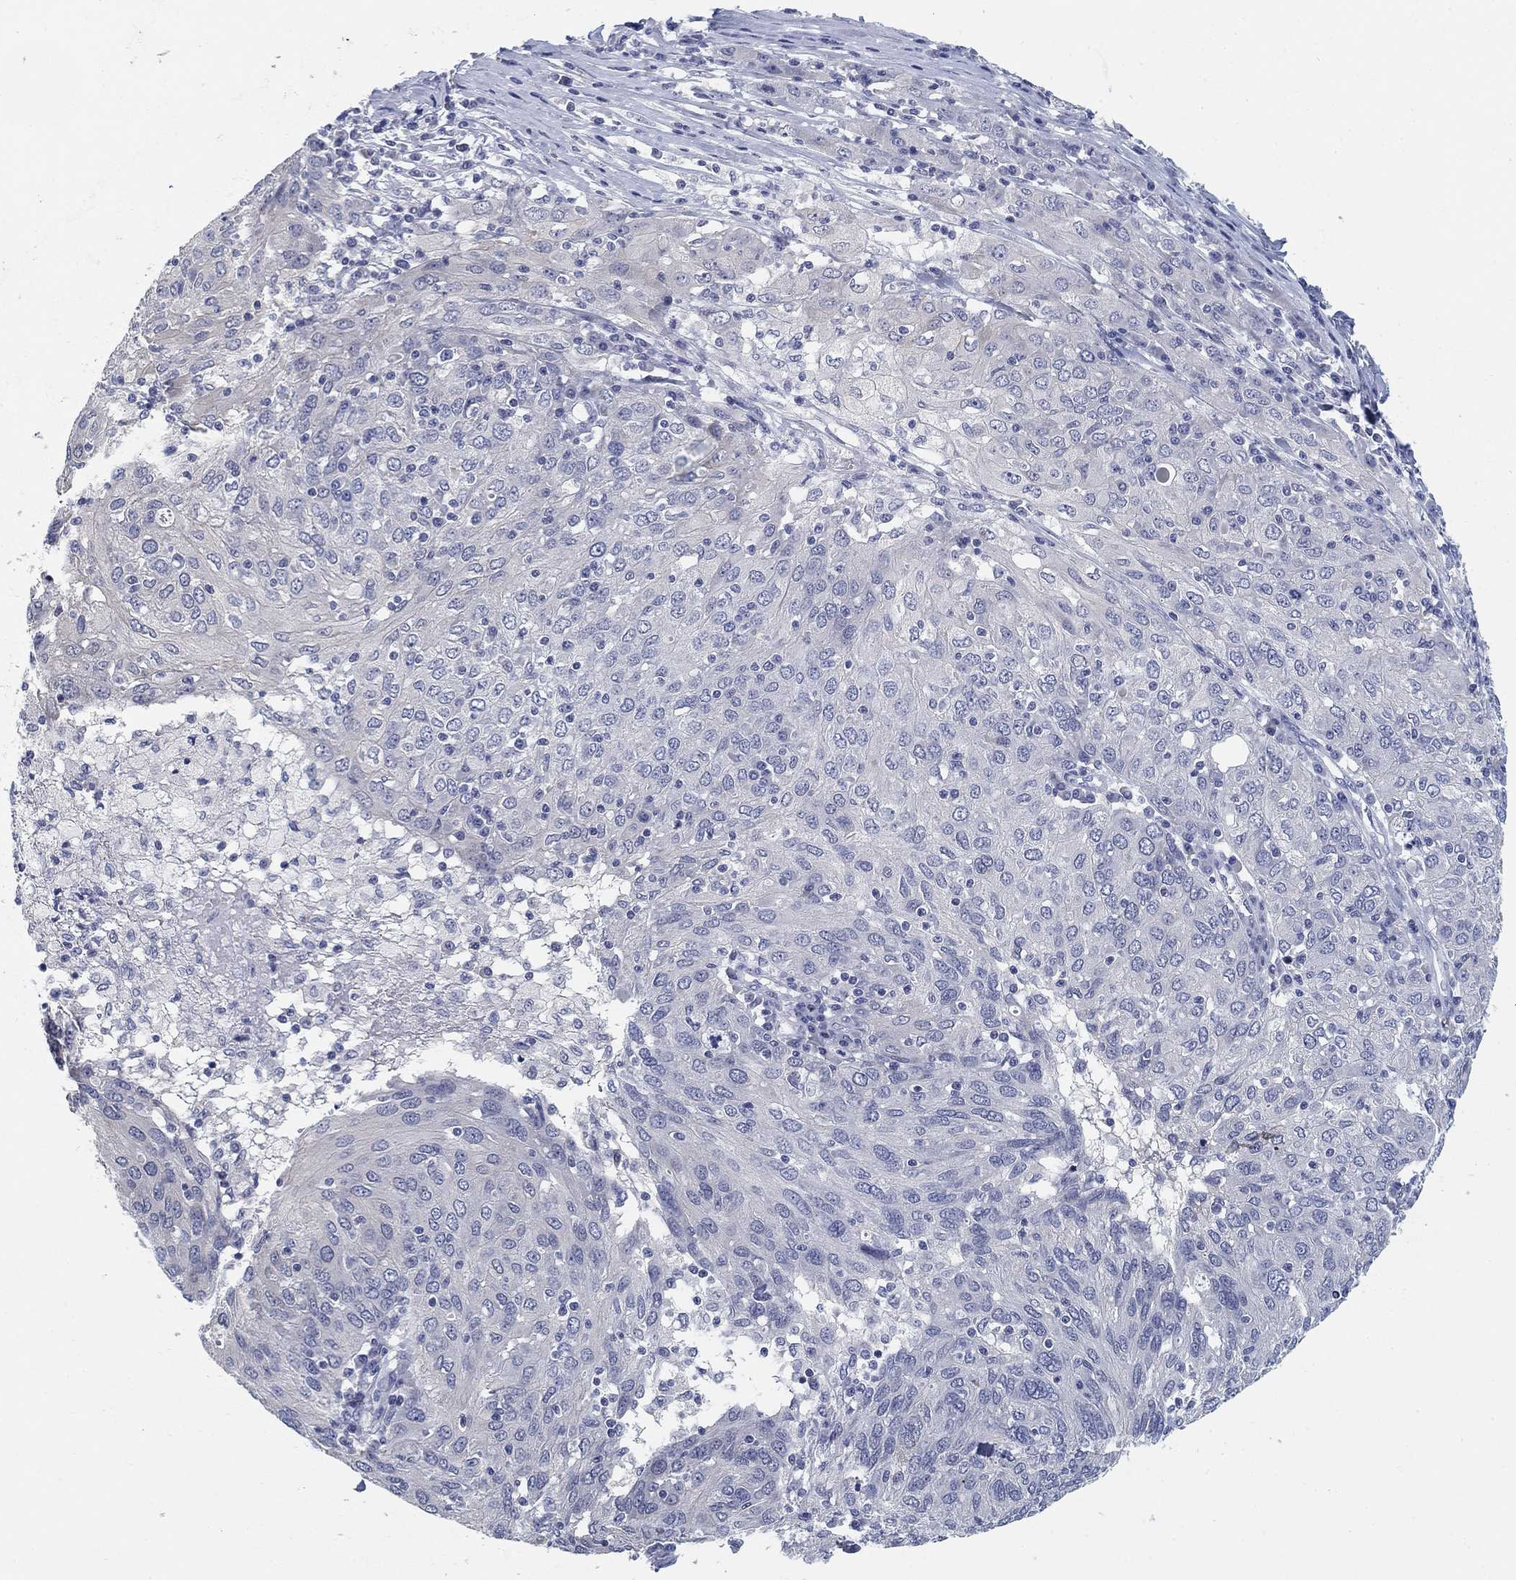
{"staining": {"intensity": "negative", "quantity": "none", "location": "none"}, "tissue": "ovarian cancer", "cell_type": "Tumor cells", "image_type": "cancer", "snomed": [{"axis": "morphology", "description": "Carcinoma, endometroid"}, {"axis": "topography", "description": "Ovary"}], "caption": "Immunohistochemistry (IHC) of endometroid carcinoma (ovarian) reveals no staining in tumor cells.", "gene": "CLUL1", "patient": {"sex": "female", "age": 50}}